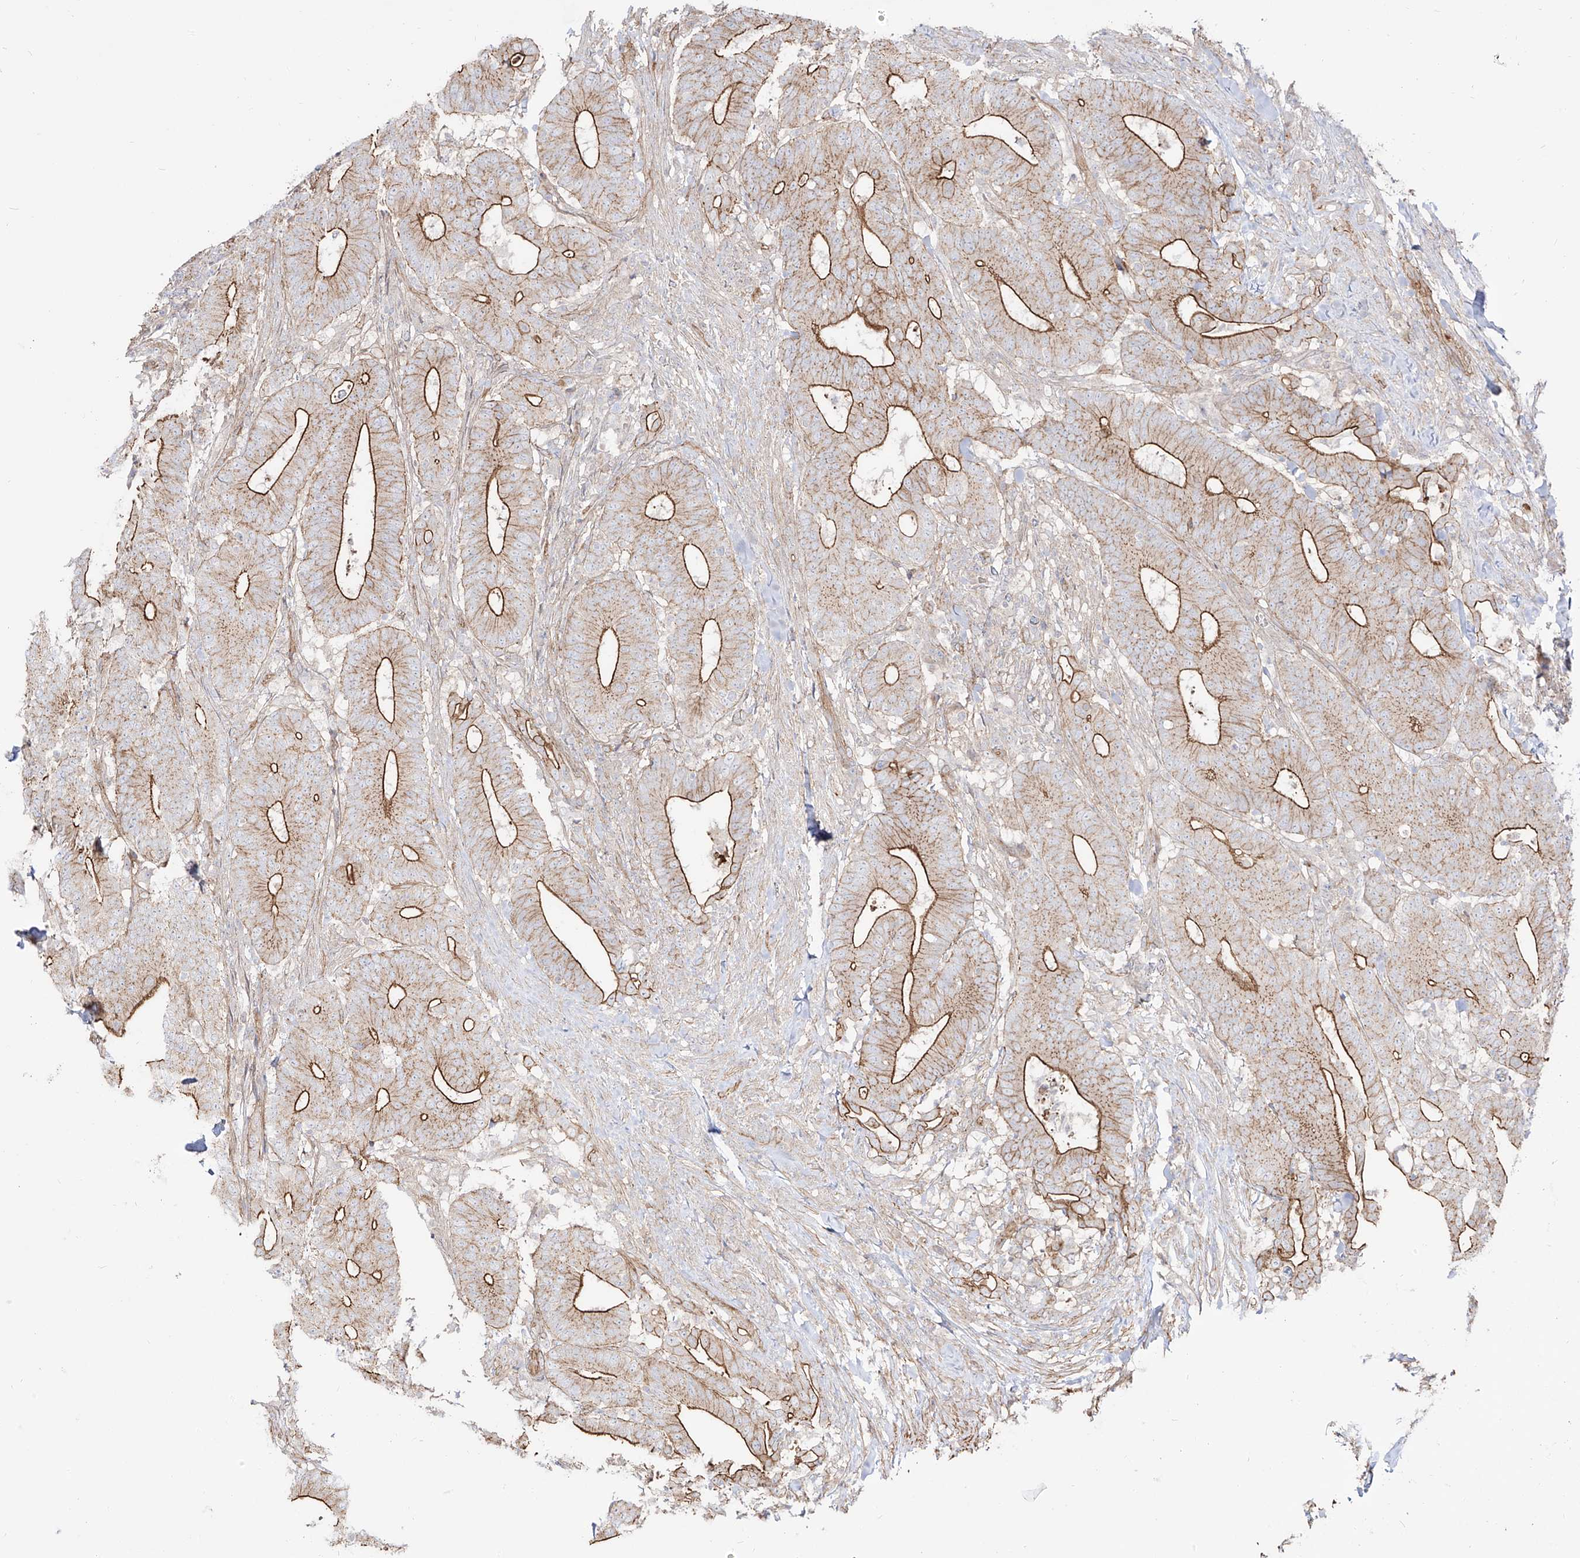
{"staining": {"intensity": "moderate", "quantity": "25%-75%", "location": "cytoplasmic/membranous"}, "tissue": "colorectal cancer", "cell_type": "Tumor cells", "image_type": "cancer", "snomed": [{"axis": "morphology", "description": "Adenocarcinoma, NOS"}, {"axis": "topography", "description": "Colon"}], "caption": "Immunohistochemical staining of colorectal adenocarcinoma exhibits medium levels of moderate cytoplasmic/membranous expression in about 25%-75% of tumor cells.", "gene": "ZNF180", "patient": {"sex": "female", "age": 66}}